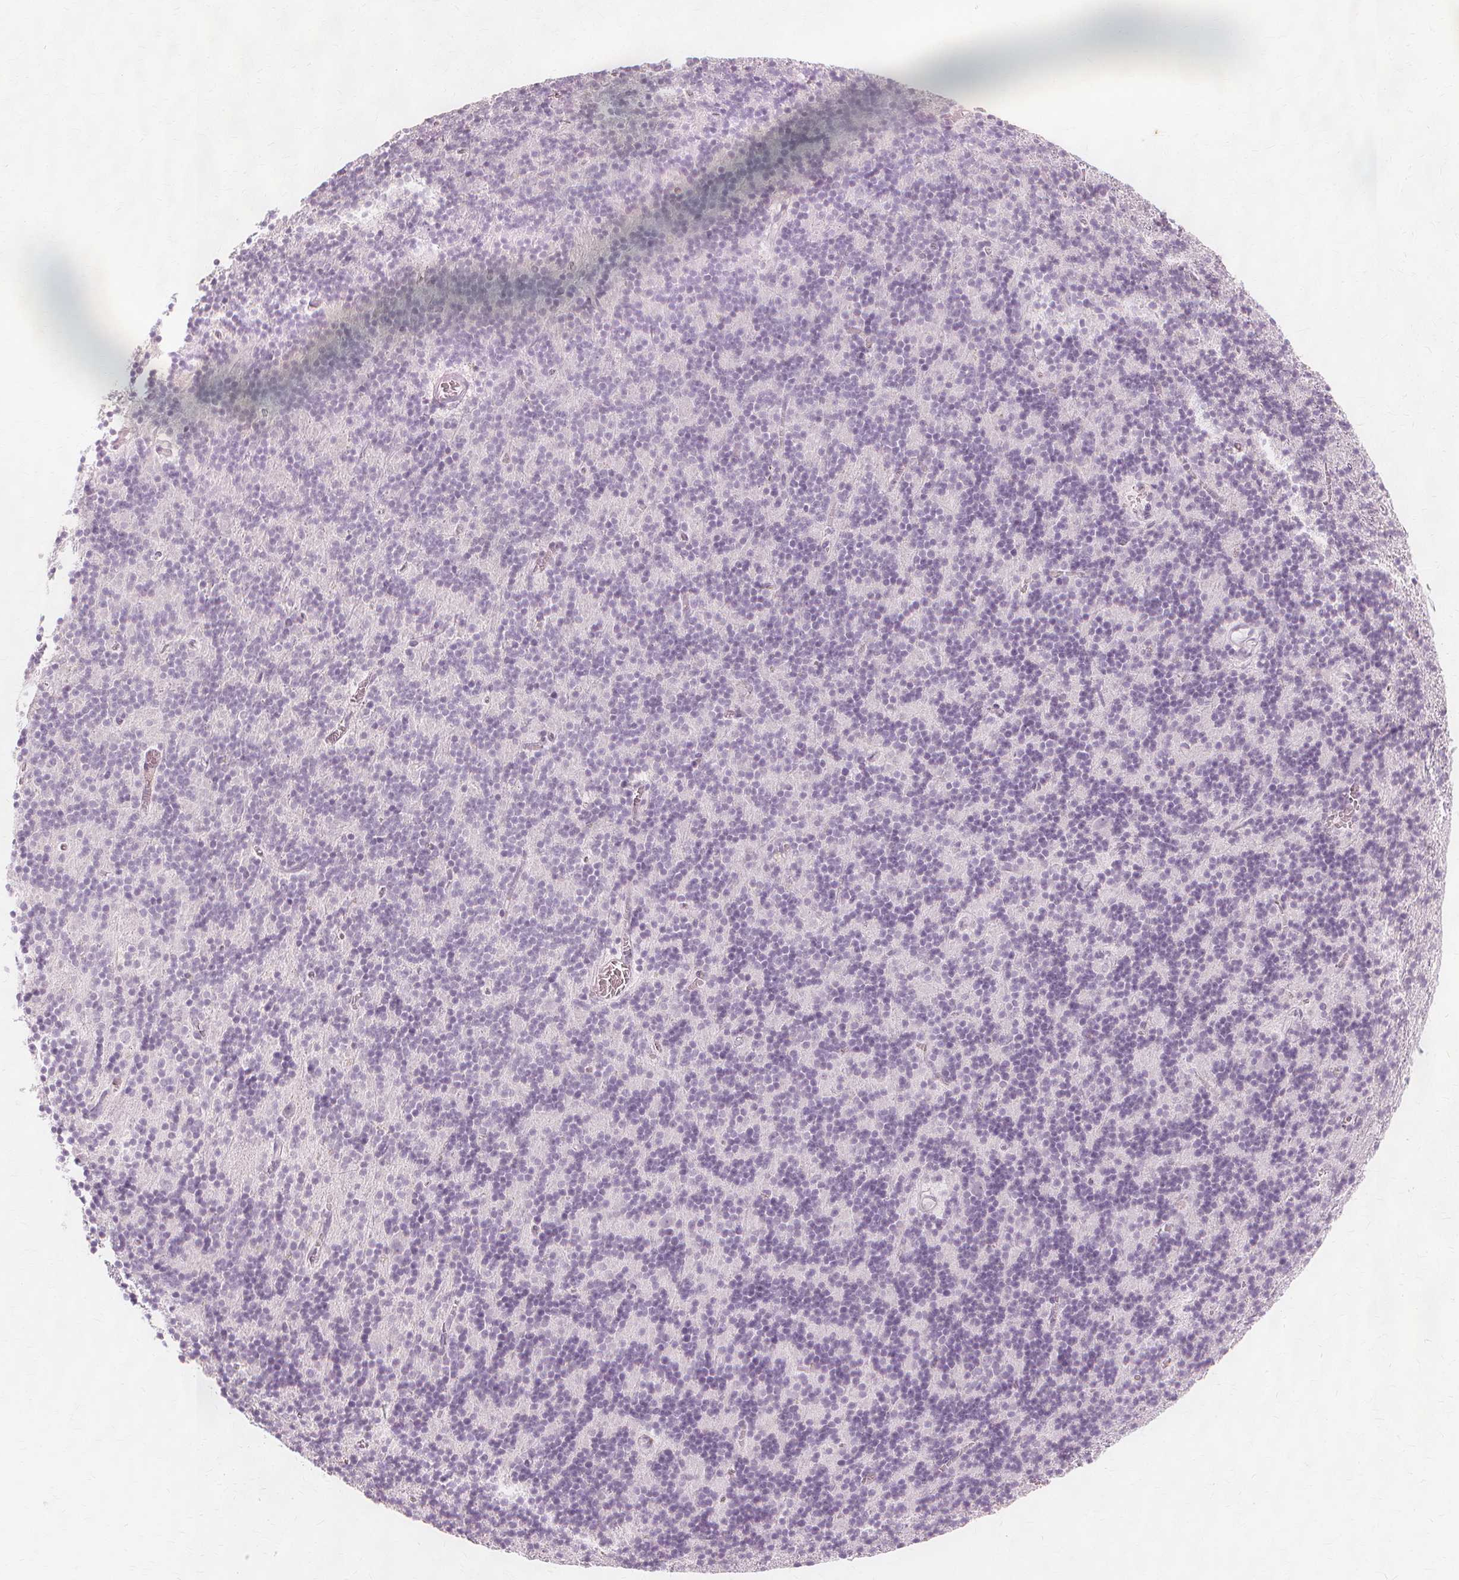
{"staining": {"intensity": "negative", "quantity": "none", "location": "none"}, "tissue": "cerebellum", "cell_type": "Cells in granular layer", "image_type": "normal", "snomed": [{"axis": "morphology", "description": "Normal tissue, NOS"}, {"axis": "topography", "description": "Cerebellum"}], "caption": "An immunohistochemistry (IHC) photomicrograph of normal cerebellum is shown. There is no staining in cells in granular layer of cerebellum. Nuclei are stained in blue.", "gene": "TFF1", "patient": {"sex": "male", "age": 70}}